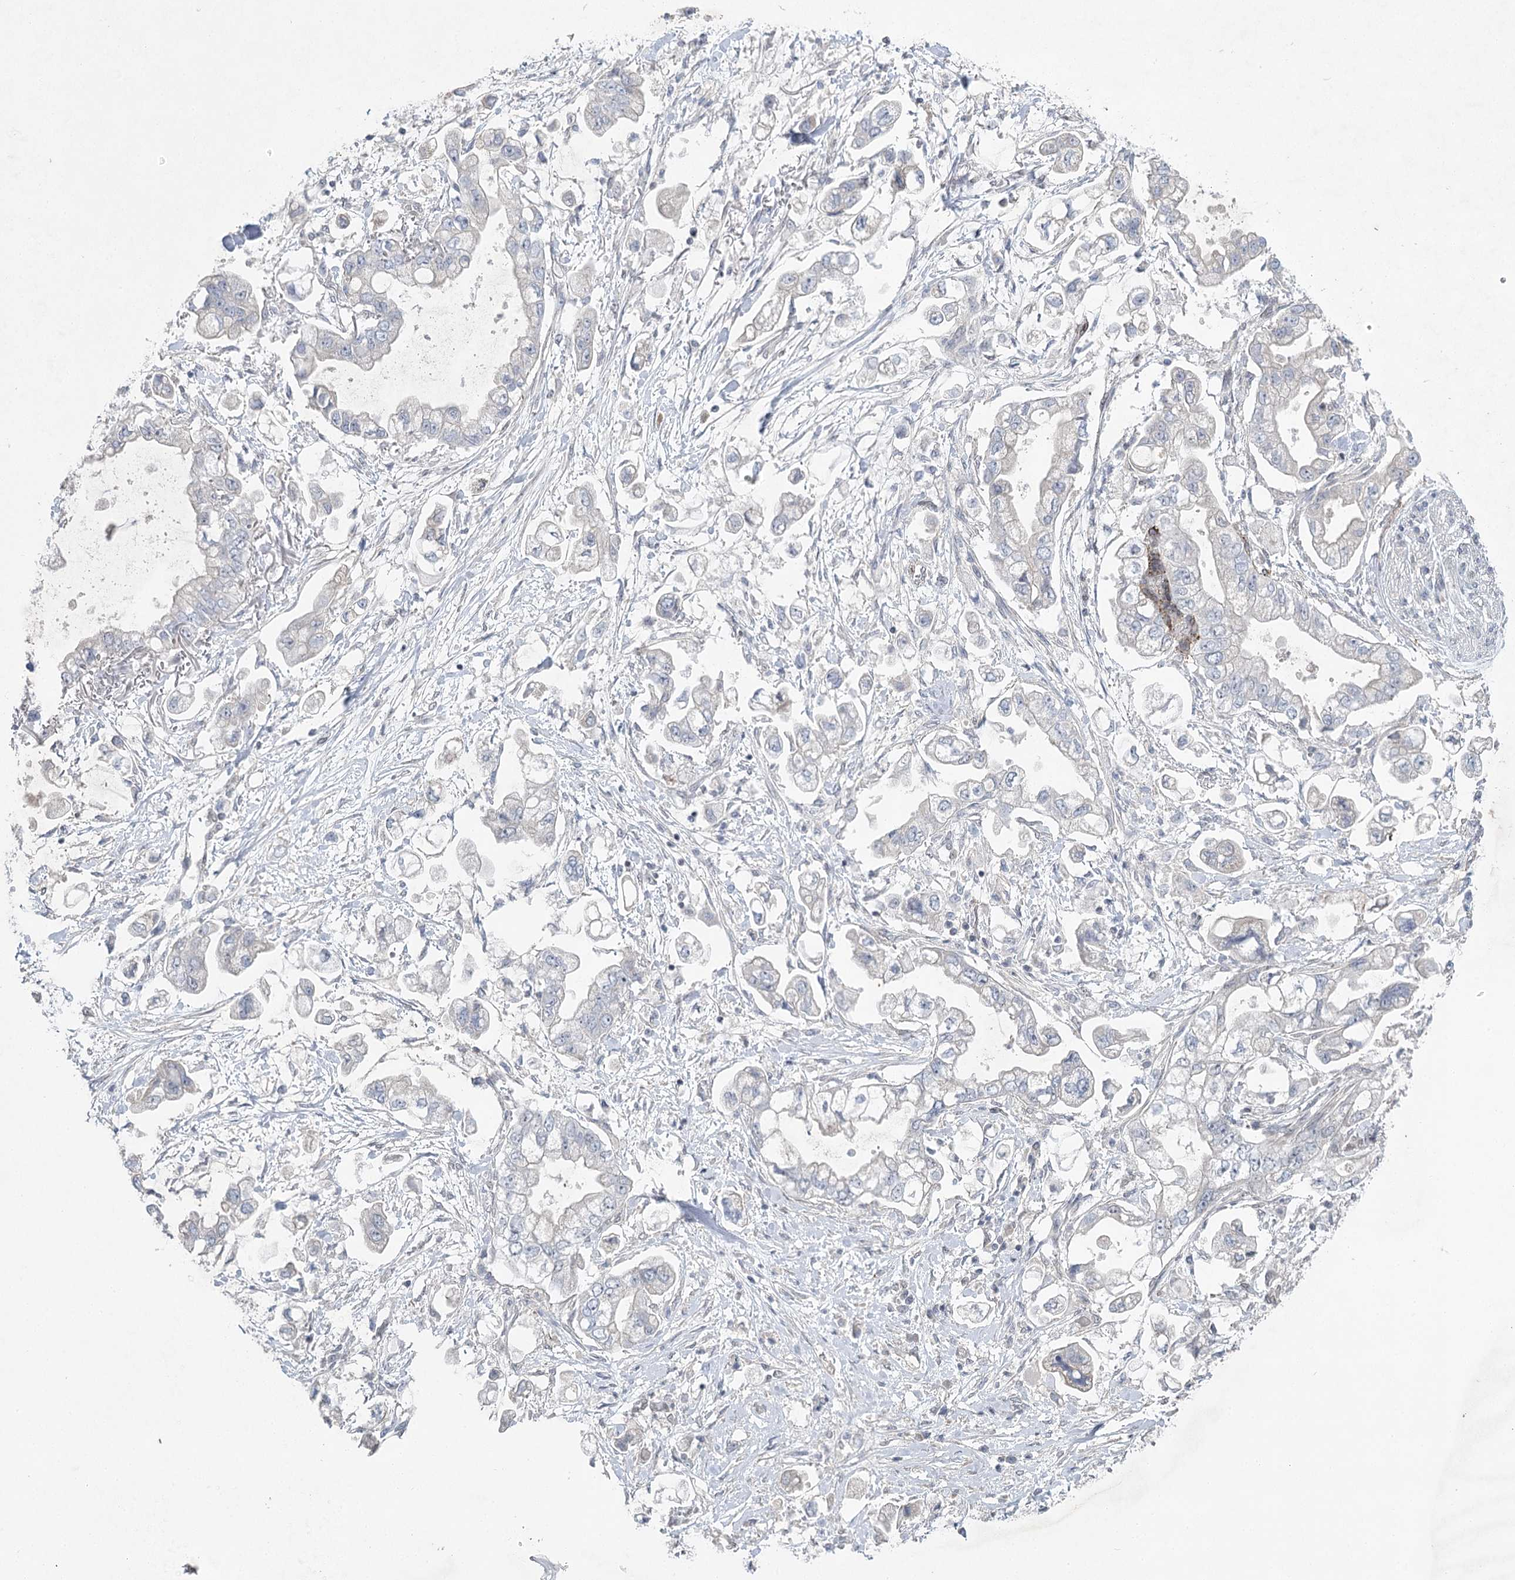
{"staining": {"intensity": "negative", "quantity": "none", "location": "none"}, "tissue": "stomach cancer", "cell_type": "Tumor cells", "image_type": "cancer", "snomed": [{"axis": "morphology", "description": "Adenocarcinoma, NOS"}, {"axis": "topography", "description": "Stomach"}], "caption": "Immunohistochemistry (IHC) image of neoplastic tissue: human stomach cancer stained with DAB (3,3'-diaminobenzidine) demonstrates no significant protein expression in tumor cells.", "gene": "AMTN", "patient": {"sex": "male", "age": 62}}